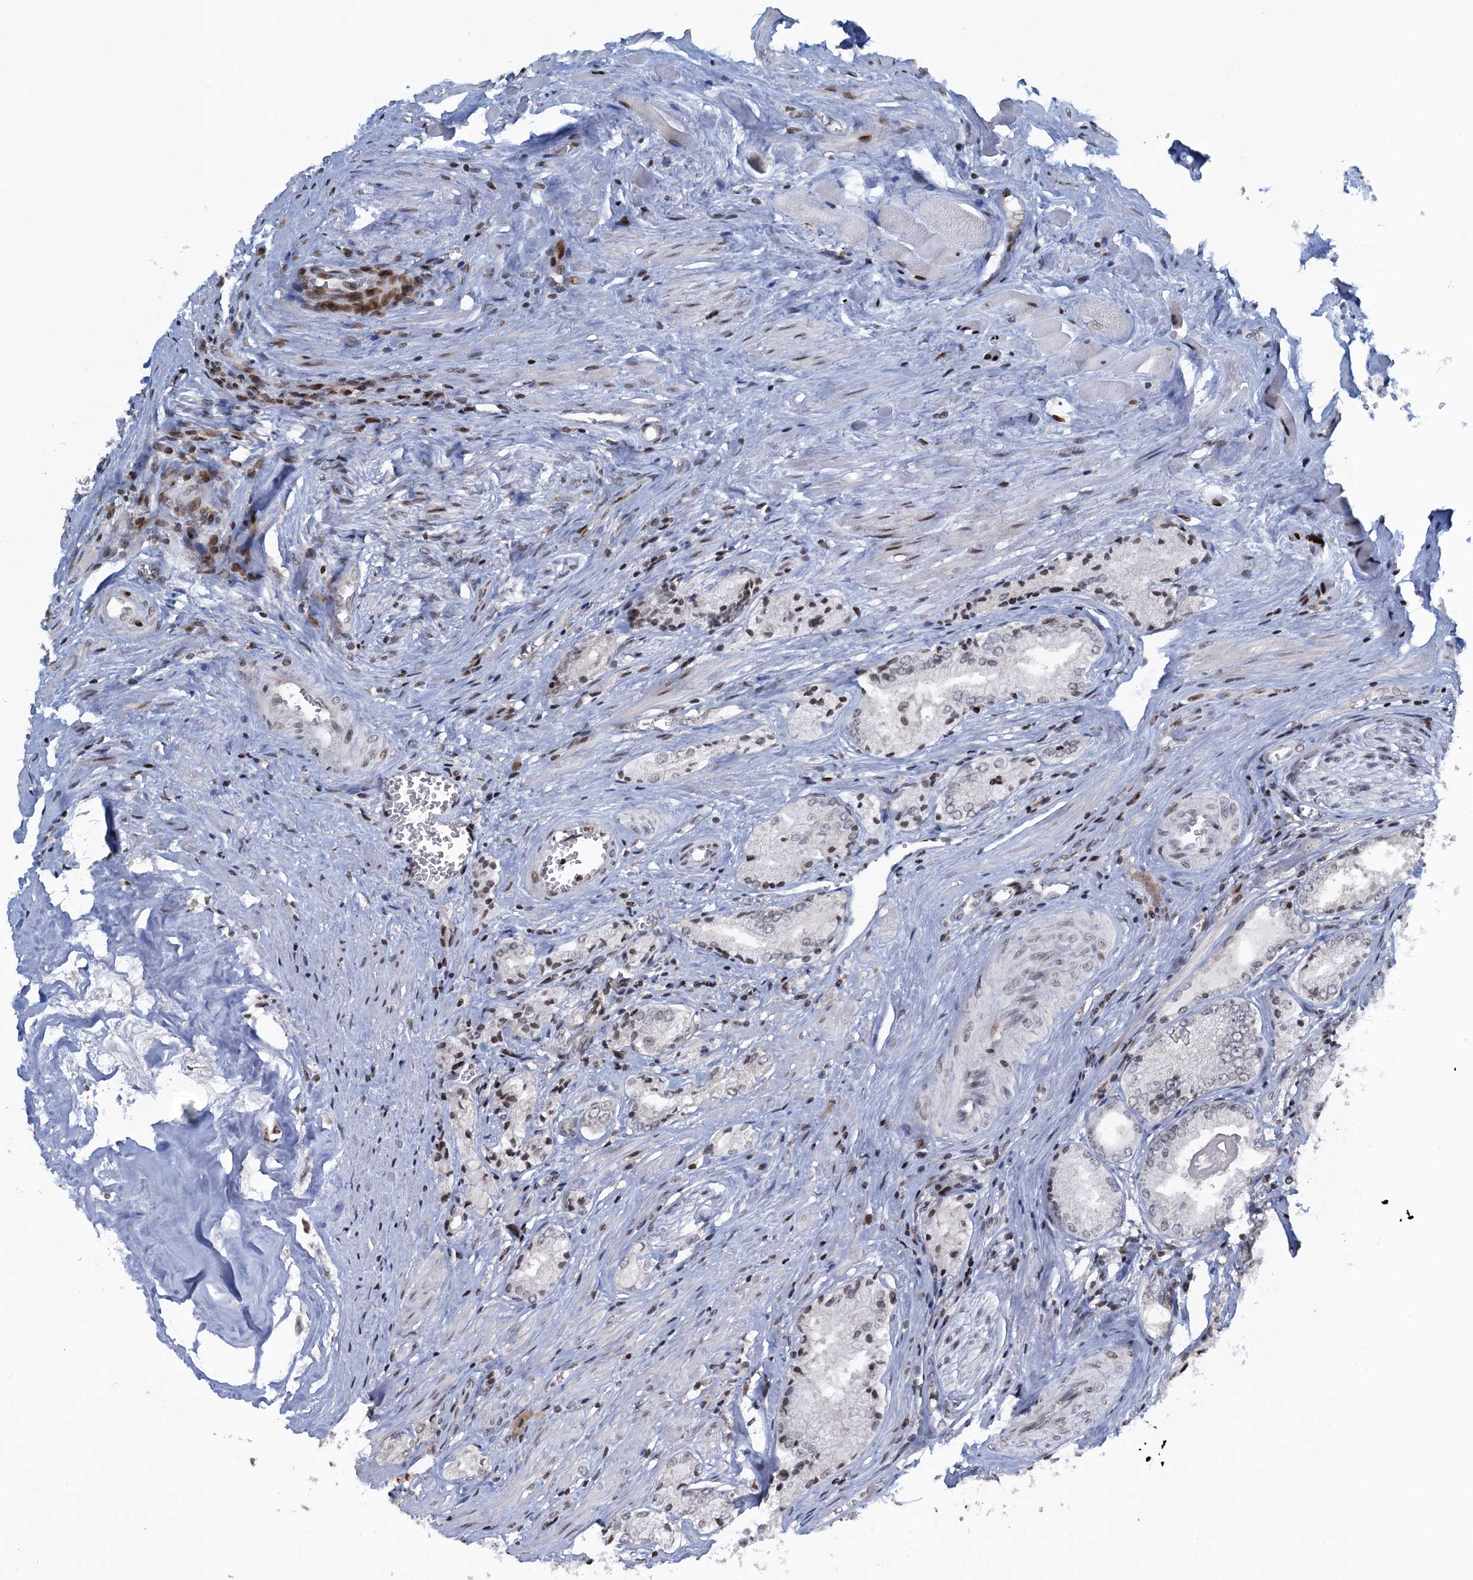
{"staining": {"intensity": "negative", "quantity": "none", "location": "none"}, "tissue": "prostate cancer", "cell_type": "Tumor cells", "image_type": "cancer", "snomed": [{"axis": "morphology", "description": "Adenocarcinoma, Low grade"}, {"axis": "topography", "description": "Prostate"}], "caption": "A high-resolution photomicrograph shows IHC staining of low-grade adenocarcinoma (prostate), which demonstrates no significant positivity in tumor cells.", "gene": "FYB1", "patient": {"sex": "male", "age": 60}}